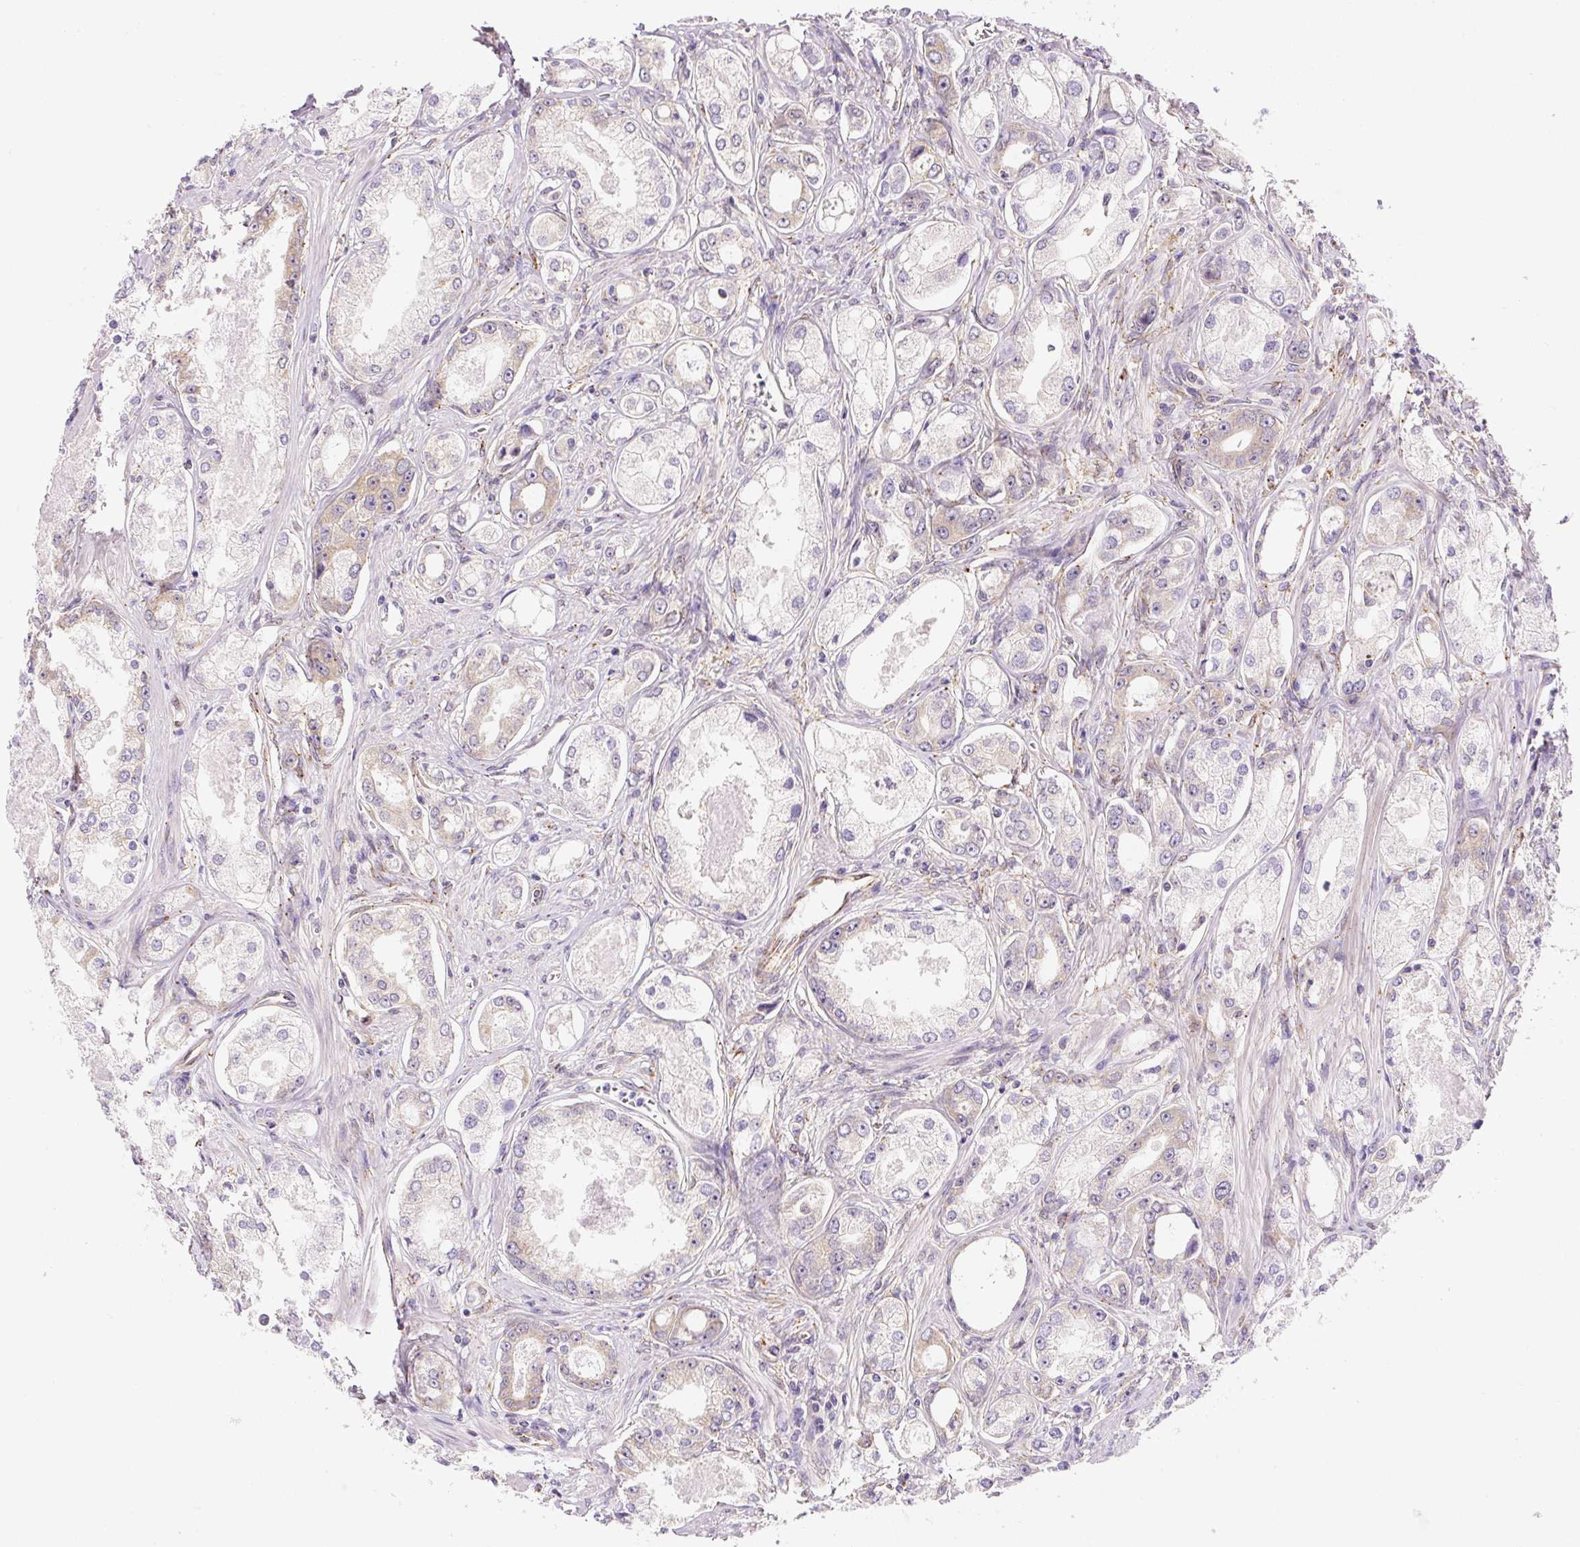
{"staining": {"intensity": "moderate", "quantity": "<25%", "location": "cytoplasmic/membranous"}, "tissue": "prostate cancer", "cell_type": "Tumor cells", "image_type": "cancer", "snomed": [{"axis": "morphology", "description": "Adenocarcinoma, Low grade"}, {"axis": "topography", "description": "Prostate"}], "caption": "Immunohistochemical staining of prostate cancer exhibits low levels of moderate cytoplasmic/membranous protein staining in about <25% of tumor cells. (brown staining indicates protein expression, while blue staining denotes nuclei).", "gene": "PLA2G4A", "patient": {"sex": "male", "age": 68}}